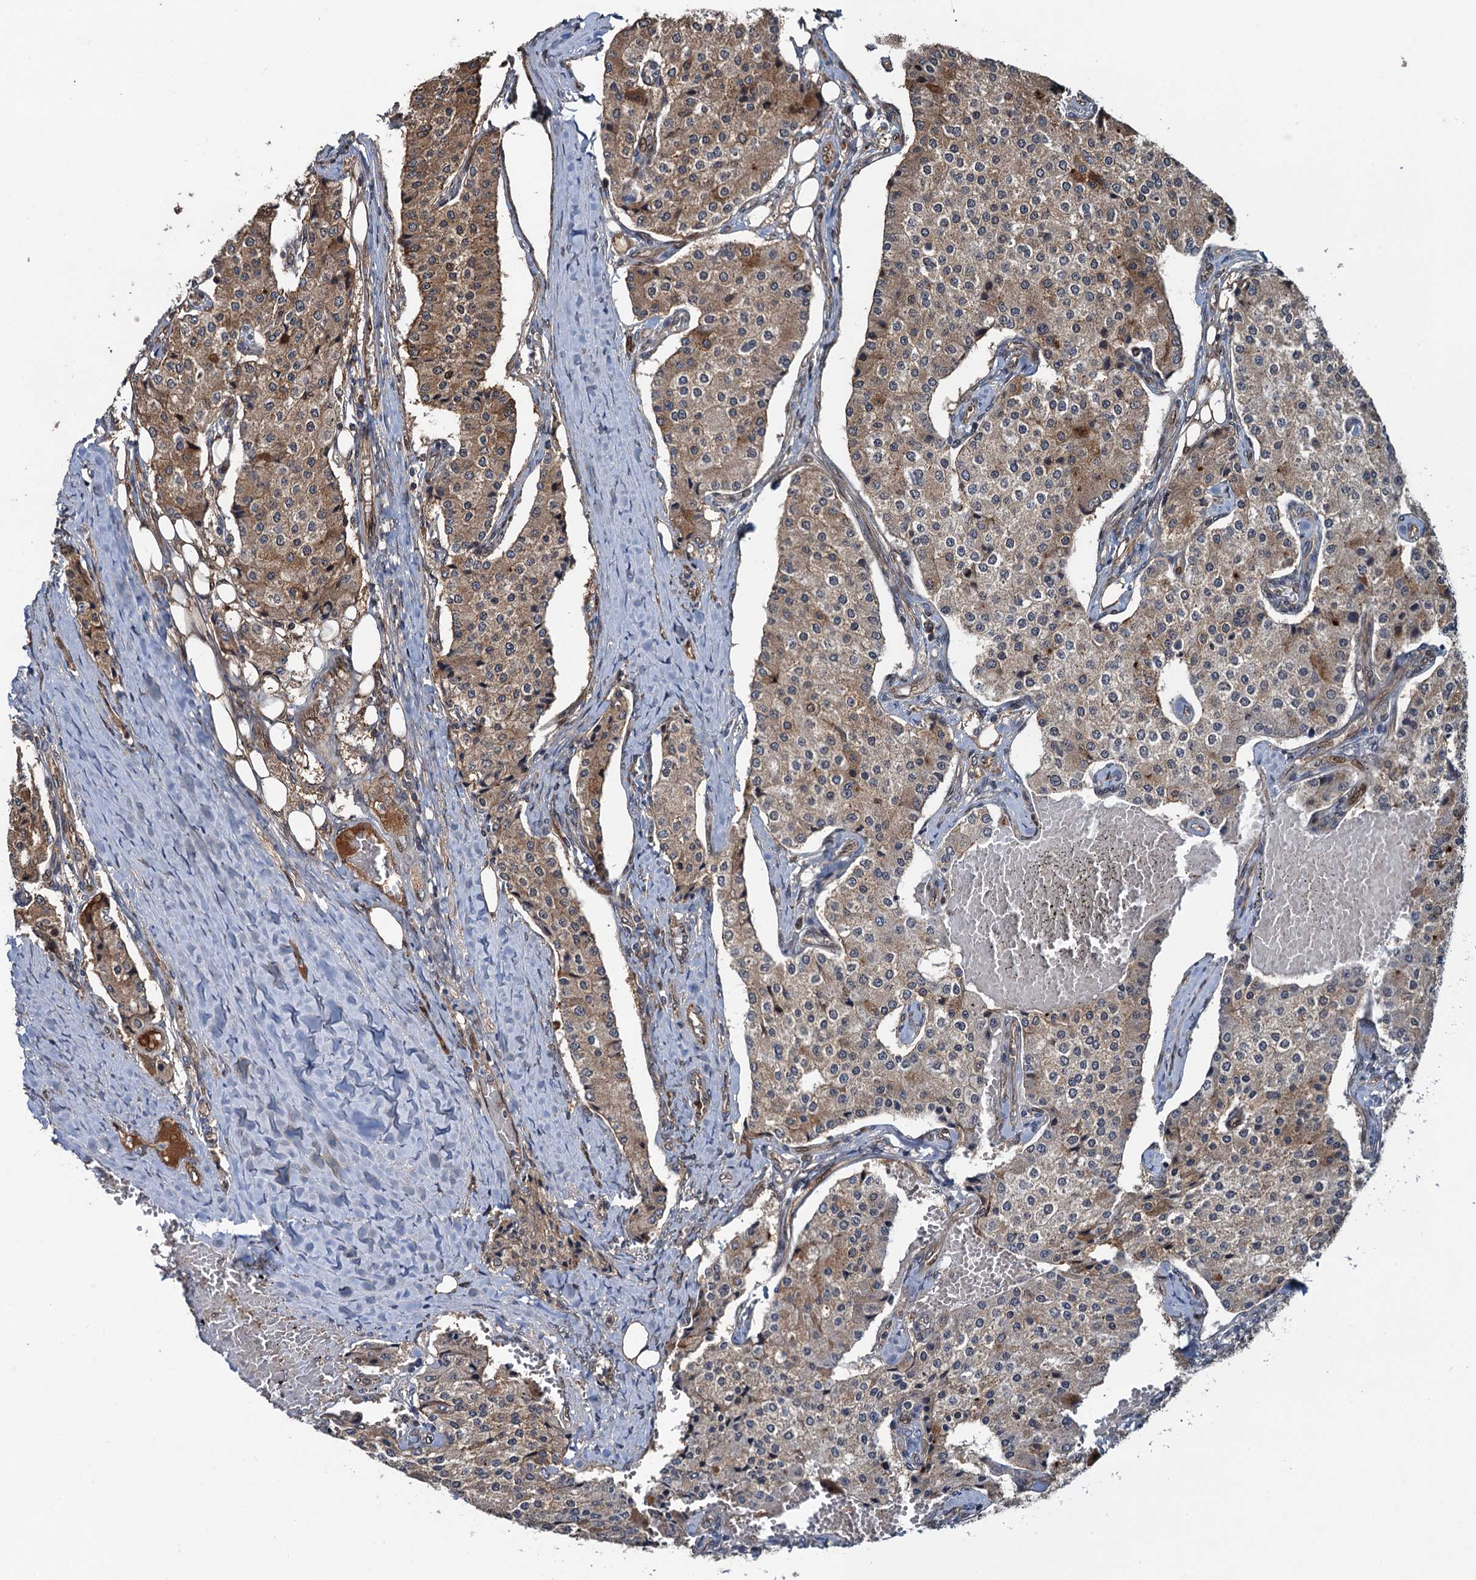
{"staining": {"intensity": "moderate", "quantity": "25%-75%", "location": "cytoplasmic/membranous"}, "tissue": "carcinoid", "cell_type": "Tumor cells", "image_type": "cancer", "snomed": [{"axis": "morphology", "description": "Carcinoid, malignant, NOS"}, {"axis": "topography", "description": "Colon"}], "caption": "An image of human carcinoid stained for a protein shows moderate cytoplasmic/membranous brown staining in tumor cells.", "gene": "RHOBTB1", "patient": {"sex": "female", "age": 52}}